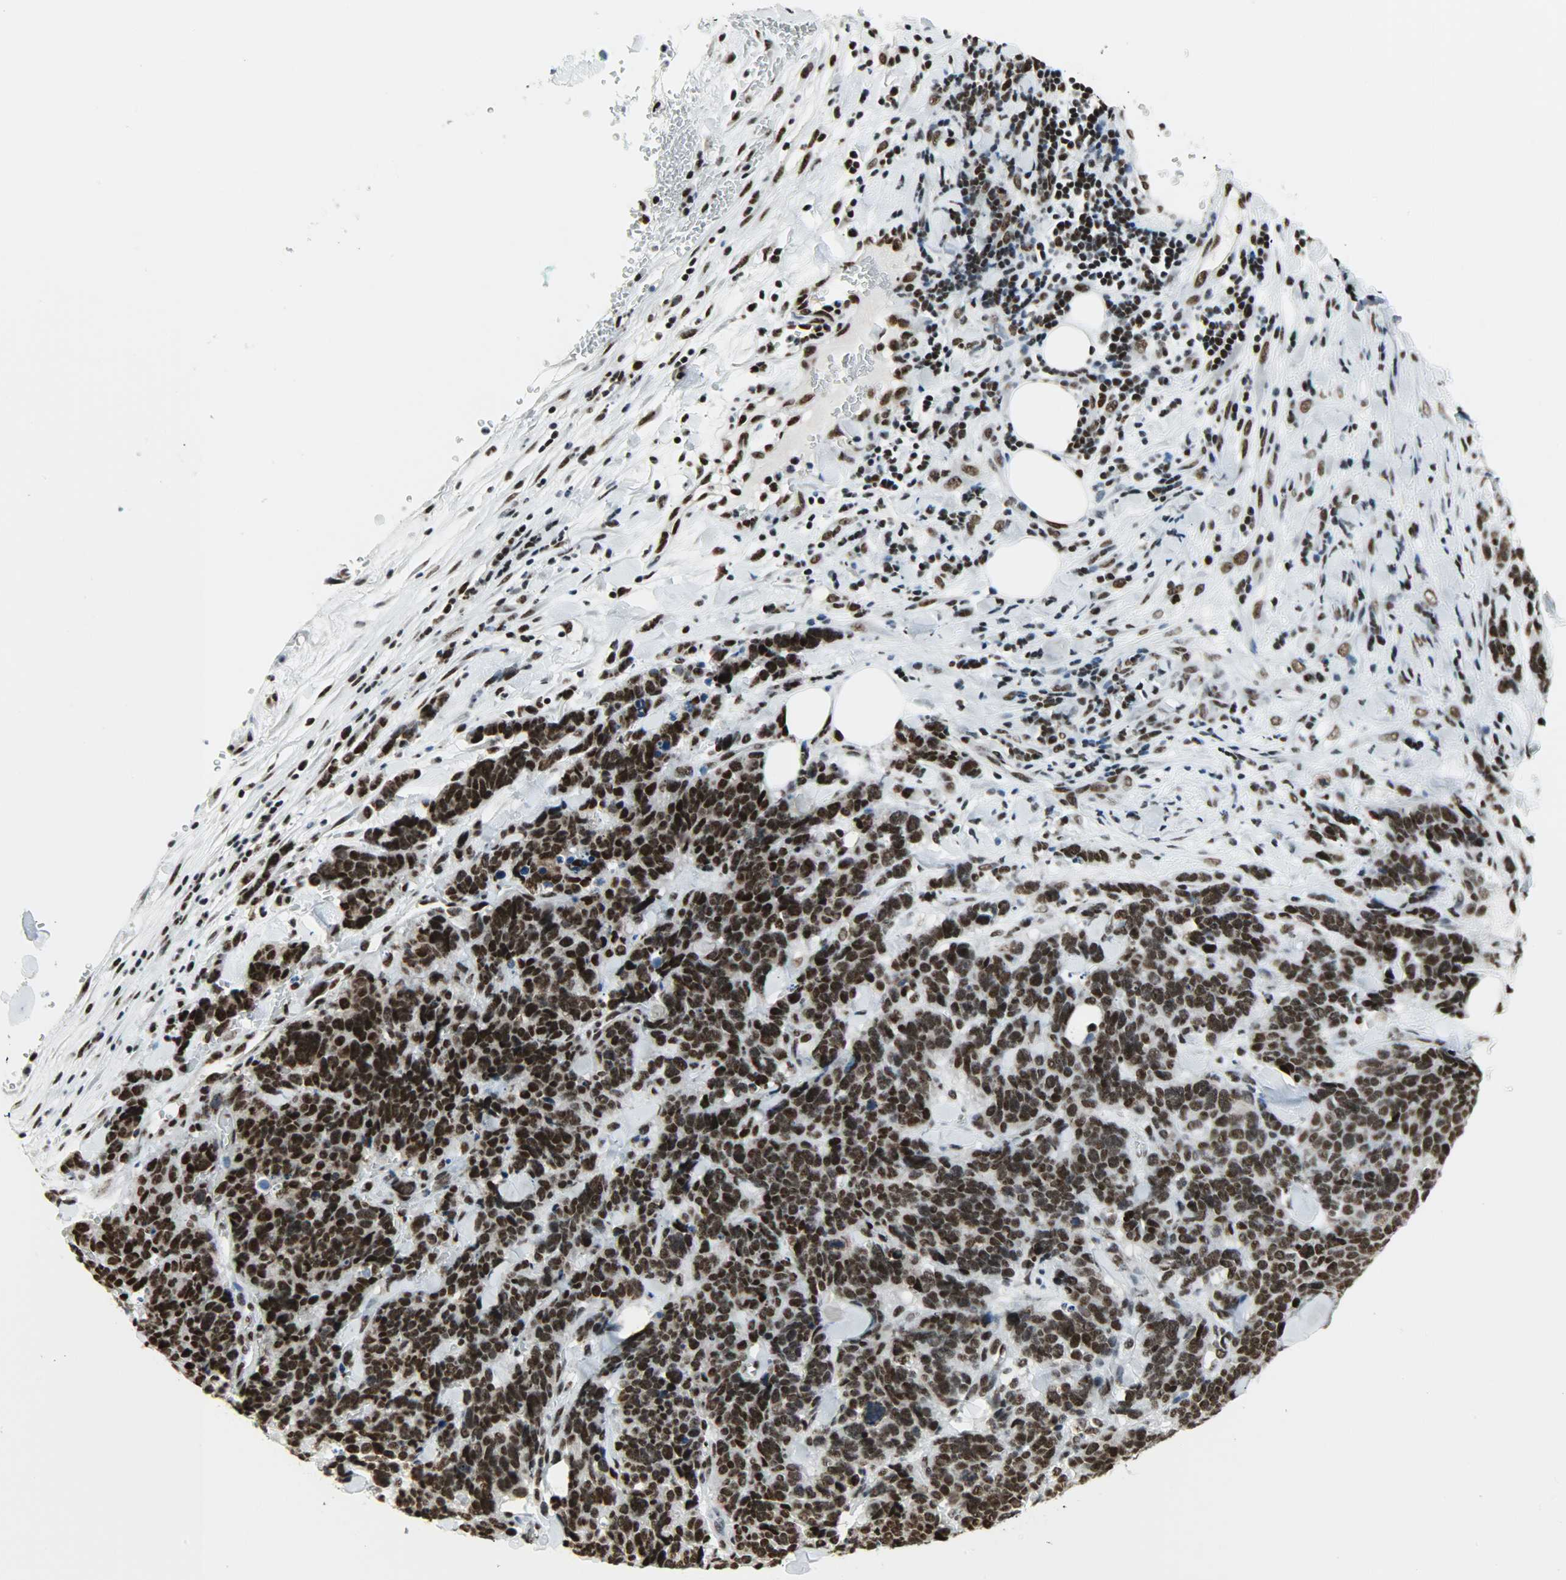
{"staining": {"intensity": "strong", "quantity": ">75%", "location": "nuclear"}, "tissue": "lung cancer", "cell_type": "Tumor cells", "image_type": "cancer", "snomed": [{"axis": "morphology", "description": "Neoplasm, malignant, NOS"}, {"axis": "topography", "description": "Lung"}], "caption": "Protein staining displays strong nuclear positivity in approximately >75% of tumor cells in lung malignant neoplasm. The staining is performed using DAB (3,3'-diaminobenzidine) brown chromogen to label protein expression. The nuclei are counter-stained blue using hematoxylin.", "gene": "SNRPA", "patient": {"sex": "female", "age": 58}}